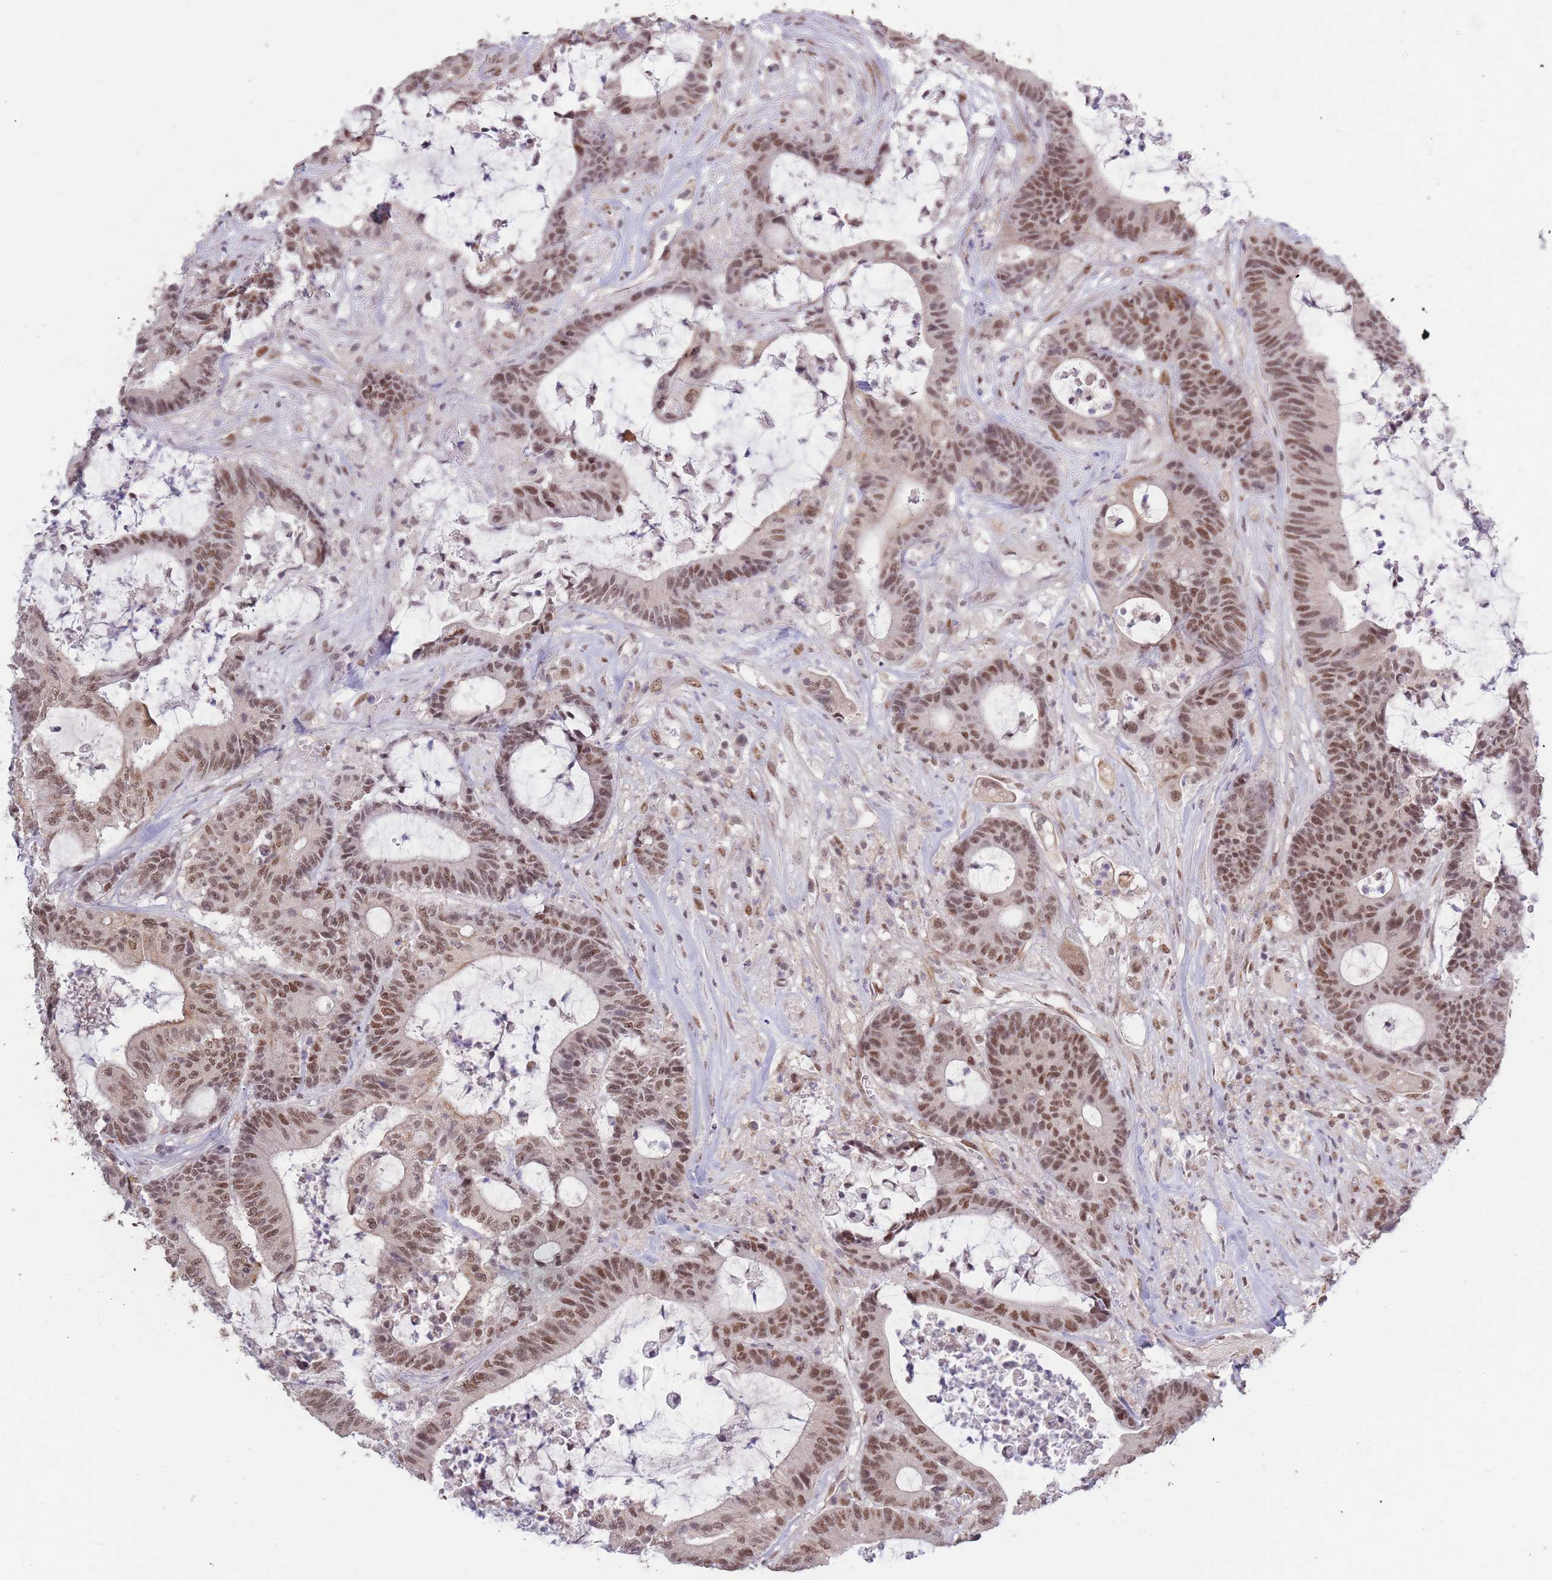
{"staining": {"intensity": "moderate", "quantity": ">75%", "location": "nuclear"}, "tissue": "colorectal cancer", "cell_type": "Tumor cells", "image_type": "cancer", "snomed": [{"axis": "morphology", "description": "Adenocarcinoma, NOS"}, {"axis": "topography", "description": "Colon"}], "caption": "Immunohistochemistry (DAB (3,3'-diaminobenzidine)) staining of human colorectal cancer shows moderate nuclear protein positivity in about >75% of tumor cells. (DAB (3,3'-diaminobenzidine) IHC, brown staining for protein, blue staining for nuclei).", "gene": "CARD8", "patient": {"sex": "female", "age": 84}}